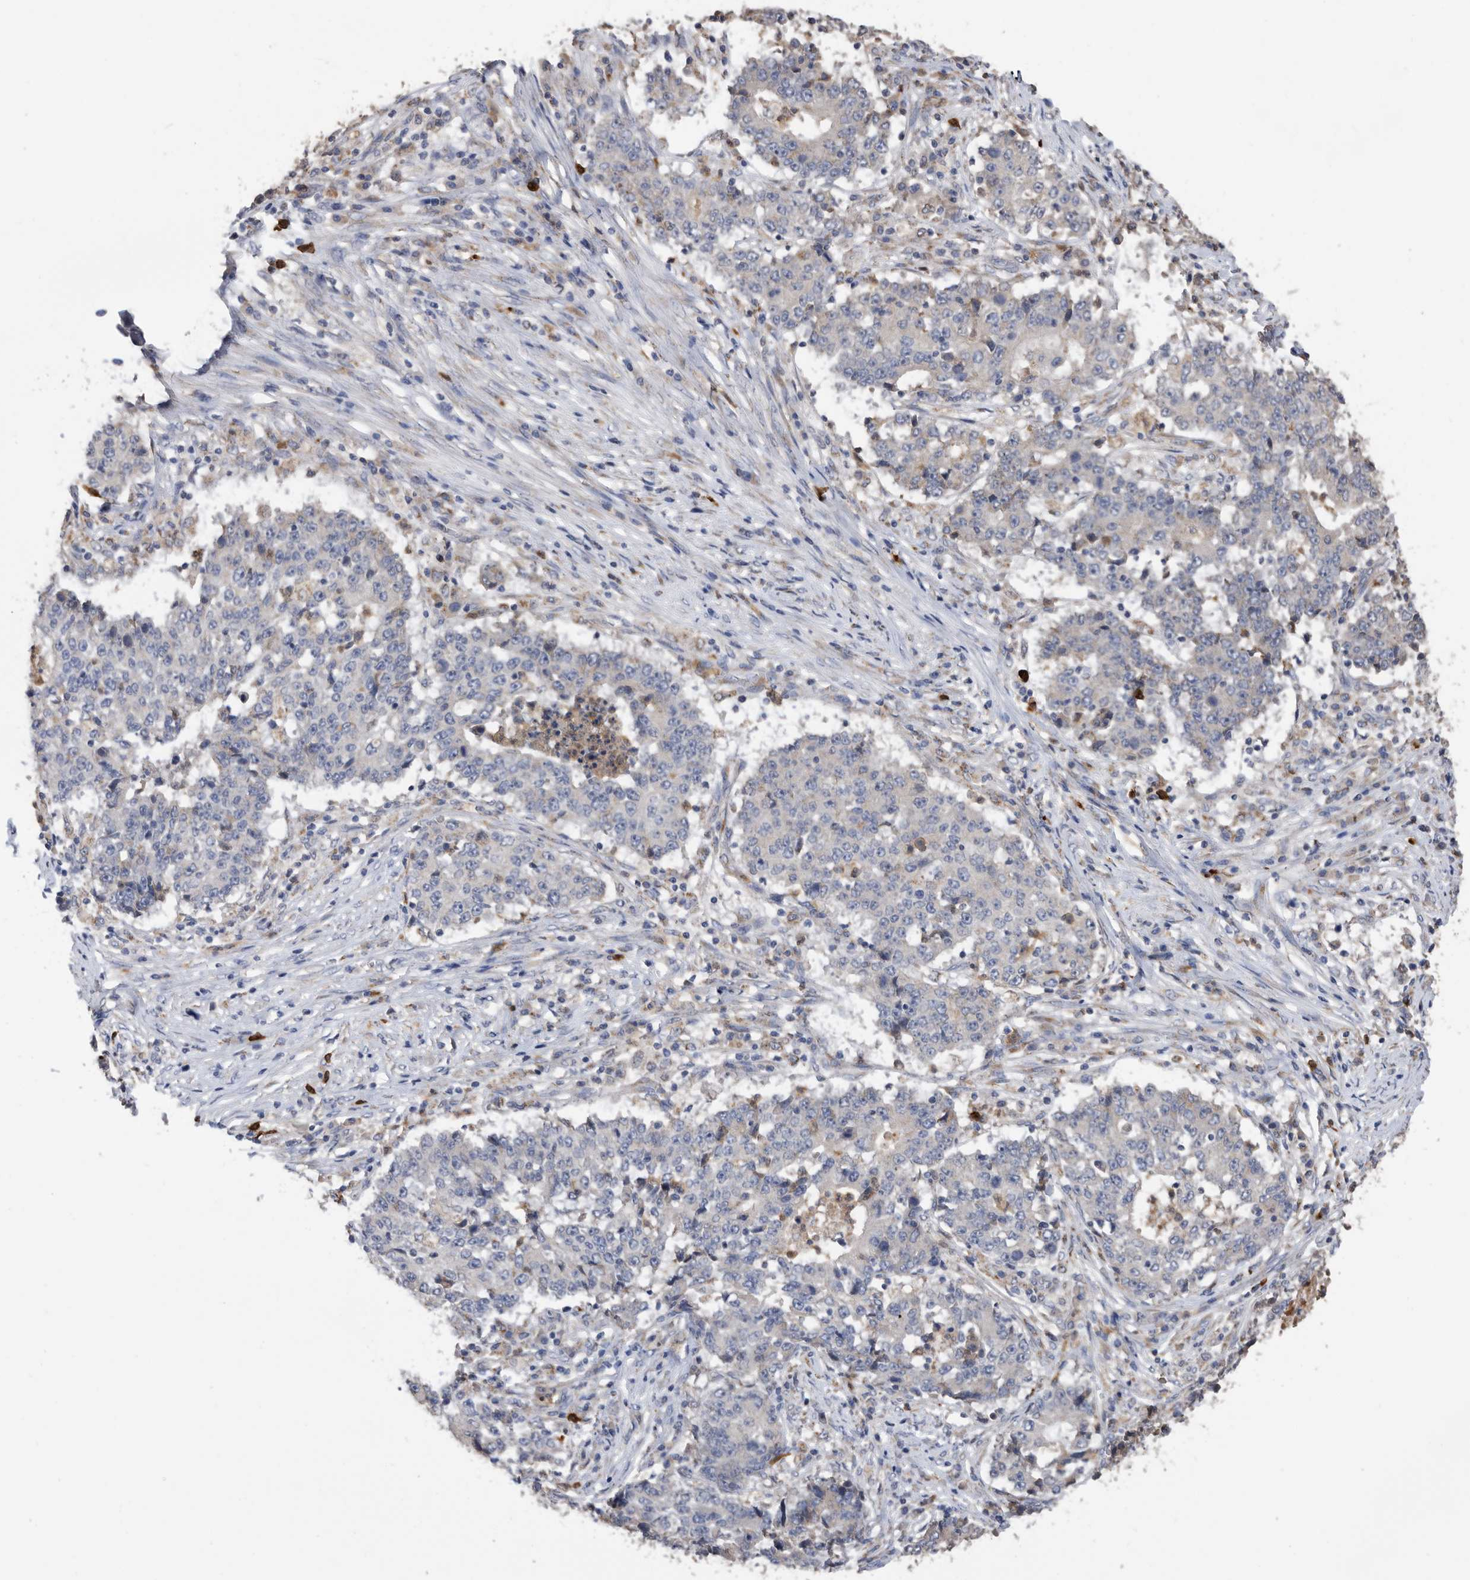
{"staining": {"intensity": "negative", "quantity": "none", "location": "none"}, "tissue": "stomach cancer", "cell_type": "Tumor cells", "image_type": "cancer", "snomed": [{"axis": "morphology", "description": "Adenocarcinoma, NOS"}, {"axis": "topography", "description": "Stomach"}], "caption": "The histopathology image exhibits no staining of tumor cells in adenocarcinoma (stomach).", "gene": "CRISPLD2", "patient": {"sex": "male", "age": 59}}